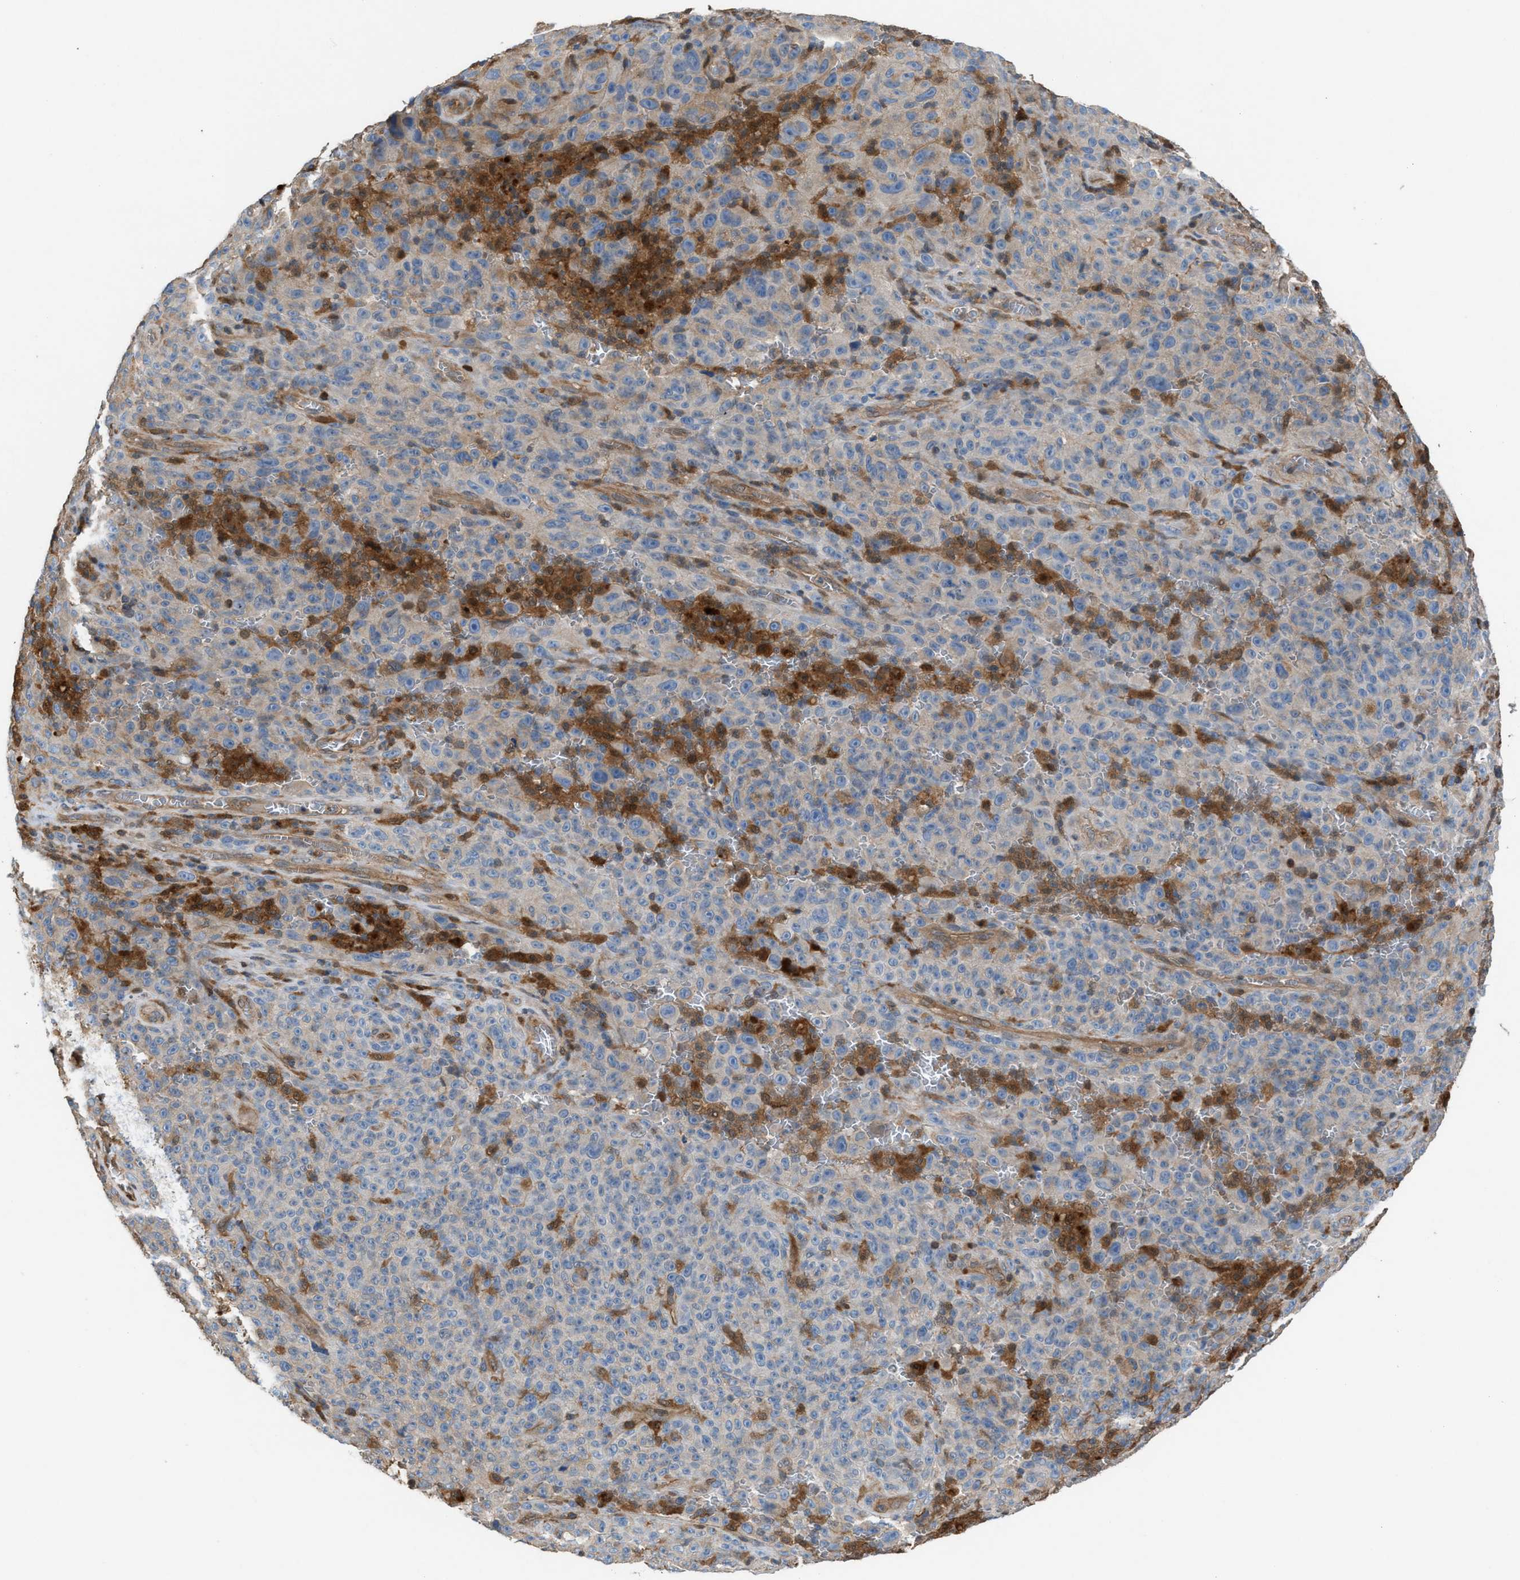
{"staining": {"intensity": "negative", "quantity": "none", "location": "none"}, "tissue": "melanoma", "cell_type": "Tumor cells", "image_type": "cancer", "snomed": [{"axis": "morphology", "description": "Malignant melanoma, NOS"}, {"axis": "topography", "description": "Skin"}], "caption": "IHC micrograph of human malignant melanoma stained for a protein (brown), which displays no expression in tumor cells.", "gene": "TPK1", "patient": {"sex": "female", "age": 82}}